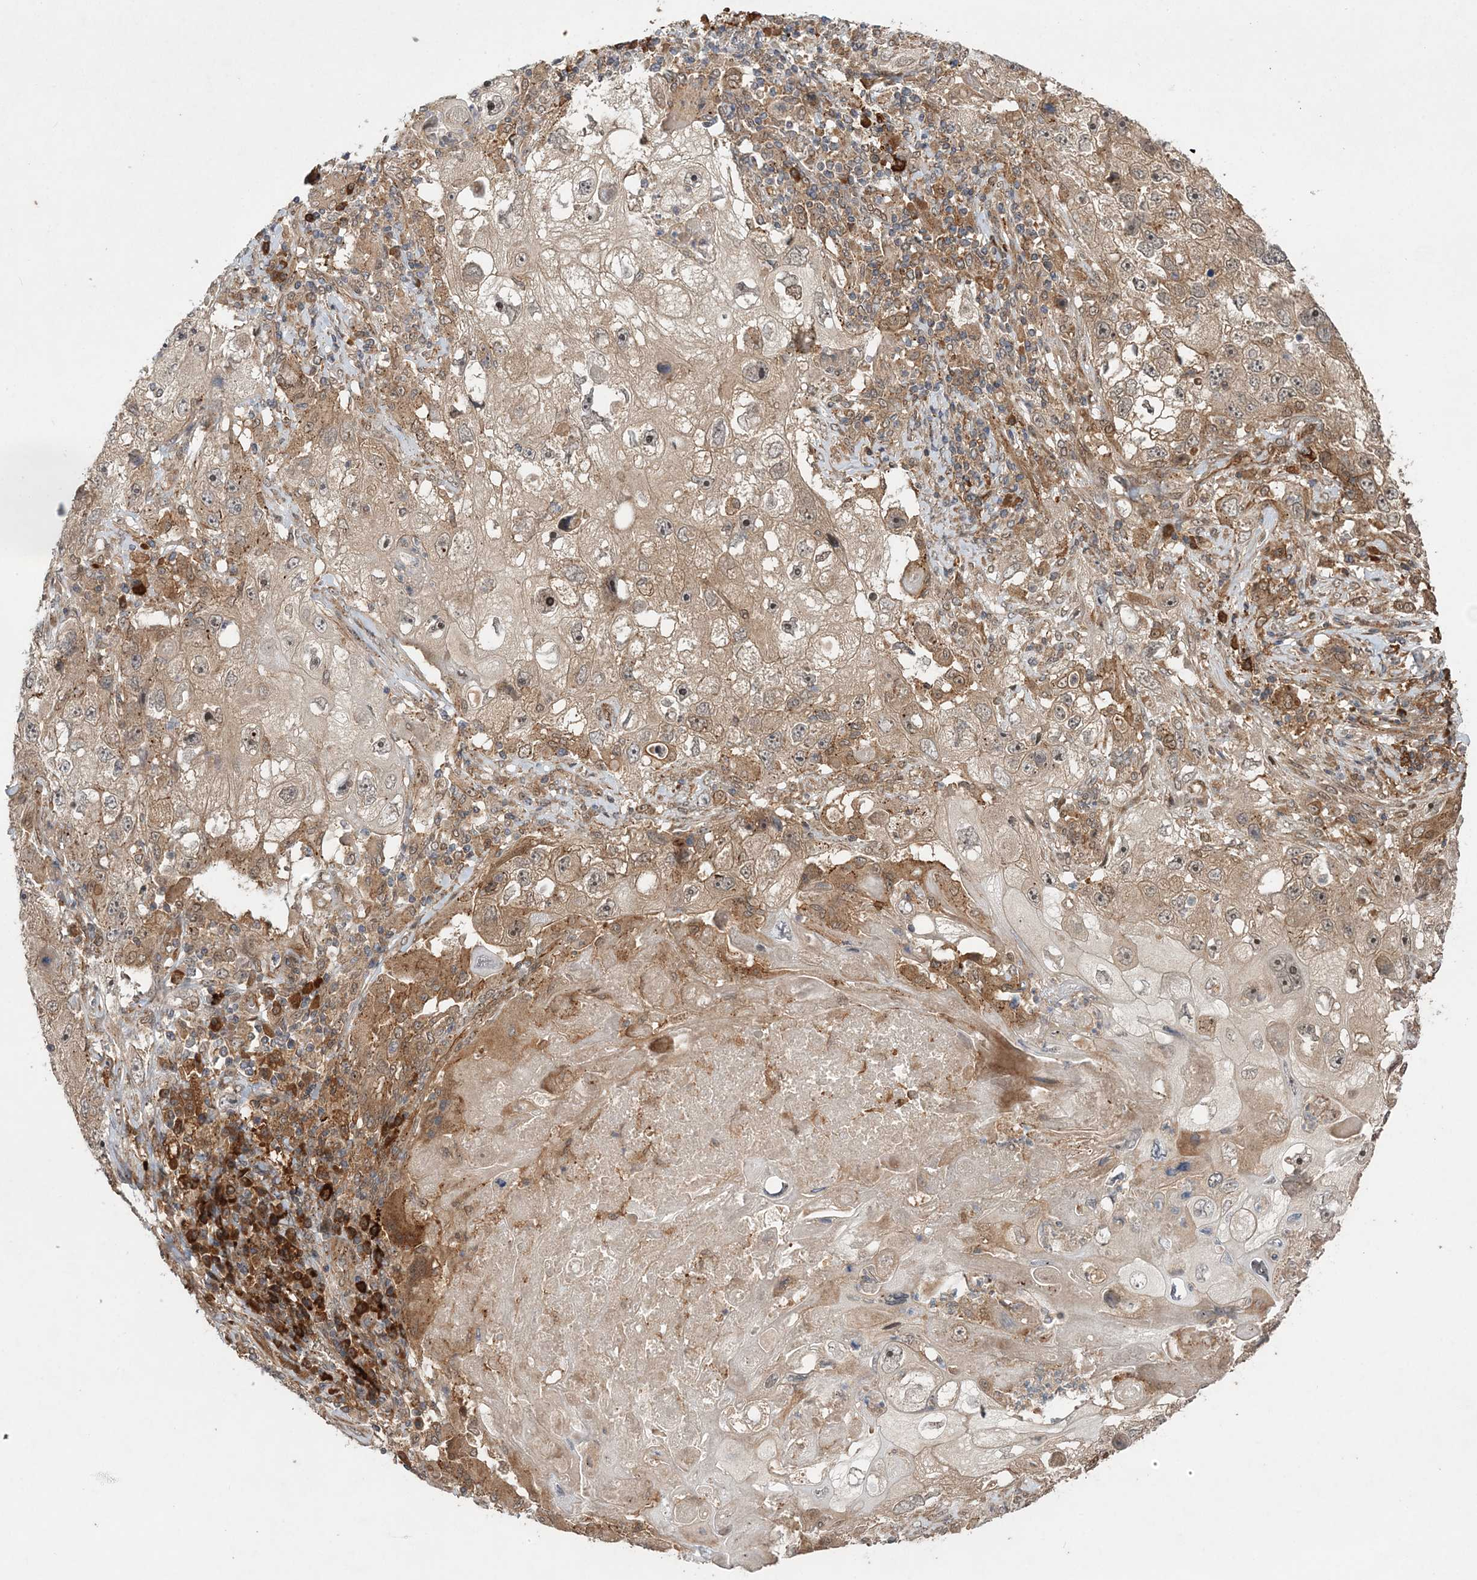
{"staining": {"intensity": "weak", "quantity": ">75%", "location": "cytoplasmic/membranous"}, "tissue": "lung cancer", "cell_type": "Tumor cells", "image_type": "cancer", "snomed": [{"axis": "morphology", "description": "Squamous cell carcinoma, NOS"}, {"axis": "topography", "description": "Lung"}], "caption": "Lung squamous cell carcinoma was stained to show a protein in brown. There is low levels of weak cytoplasmic/membranous staining in about >75% of tumor cells.", "gene": "UBTD2", "patient": {"sex": "male", "age": 61}}